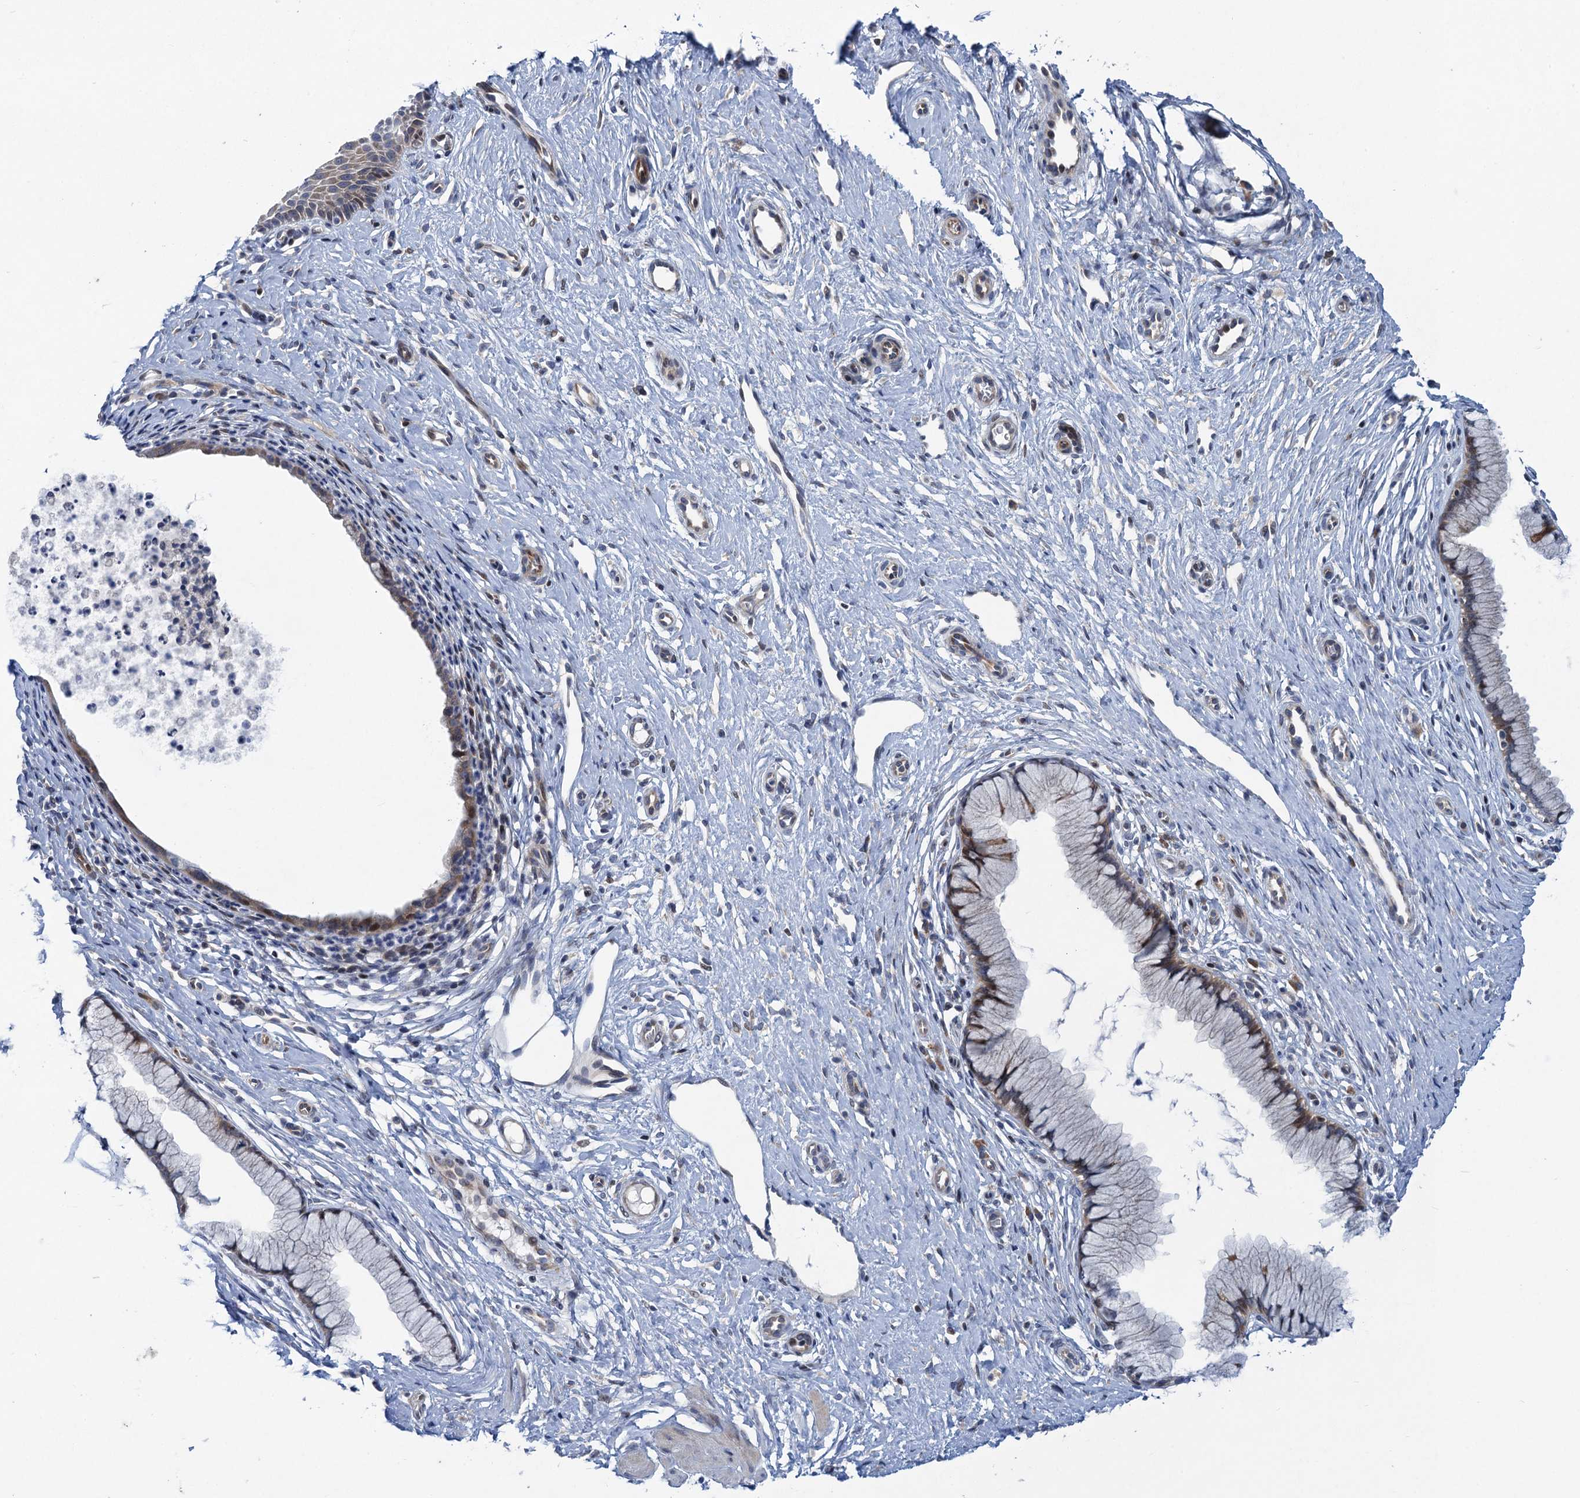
{"staining": {"intensity": "weak", "quantity": "<25%", "location": "cytoplasmic/membranous"}, "tissue": "cervix", "cell_type": "Glandular cells", "image_type": "normal", "snomed": [{"axis": "morphology", "description": "Normal tissue, NOS"}, {"axis": "topography", "description": "Cervix"}], "caption": "Immunohistochemistry (IHC) photomicrograph of unremarkable human cervix stained for a protein (brown), which reveals no expression in glandular cells.", "gene": "QPCTL", "patient": {"sex": "female", "age": 36}}